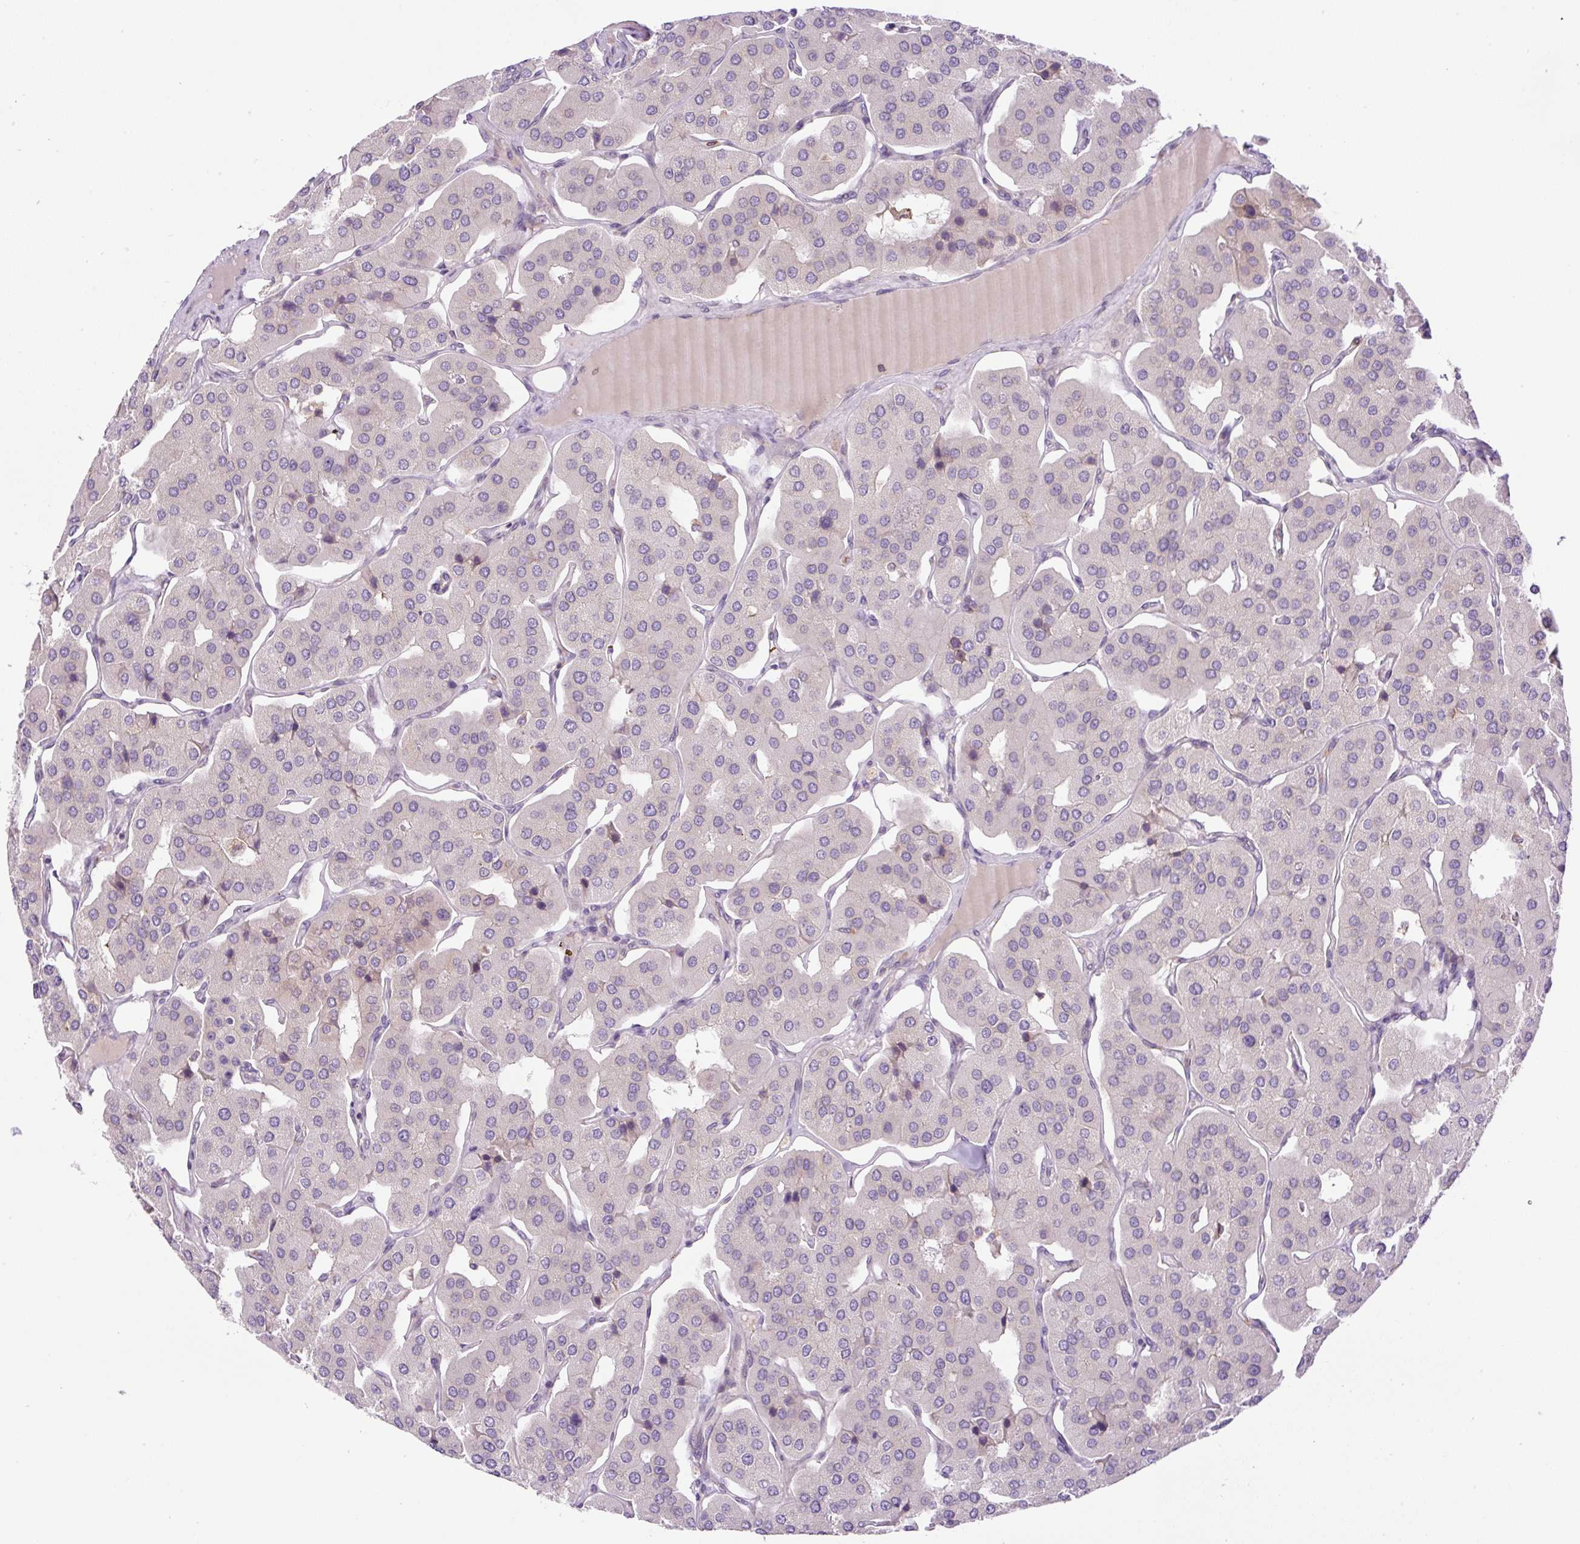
{"staining": {"intensity": "negative", "quantity": "none", "location": "none"}, "tissue": "parathyroid gland", "cell_type": "Glandular cells", "image_type": "normal", "snomed": [{"axis": "morphology", "description": "Normal tissue, NOS"}, {"axis": "morphology", "description": "Adenoma, NOS"}, {"axis": "topography", "description": "Parathyroid gland"}], "caption": "Glandular cells show no significant protein staining in normal parathyroid gland. (DAB immunohistochemistry with hematoxylin counter stain).", "gene": "POFUT1", "patient": {"sex": "female", "age": 86}}